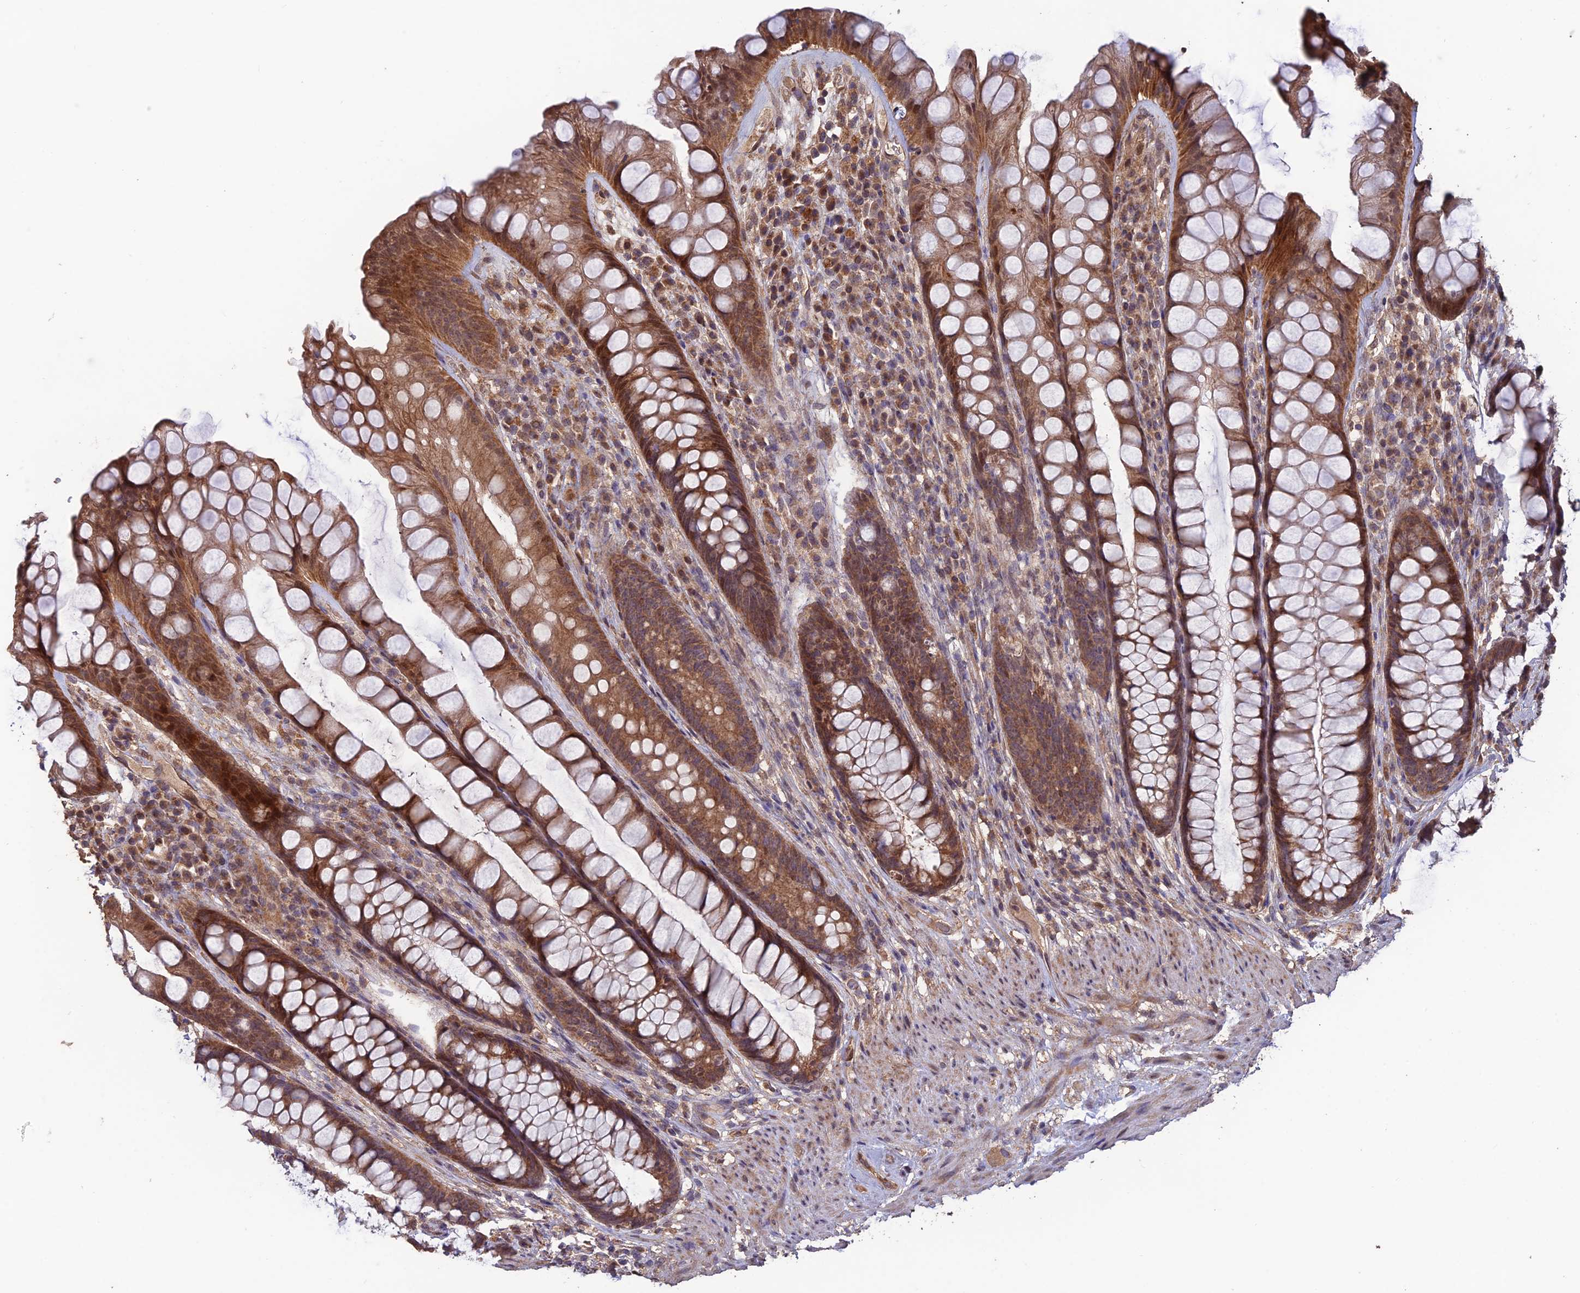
{"staining": {"intensity": "moderate", "quantity": ">75%", "location": "cytoplasmic/membranous"}, "tissue": "rectum", "cell_type": "Glandular cells", "image_type": "normal", "snomed": [{"axis": "morphology", "description": "Normal tissue, NOS"}, {"axis": "topography", "description": "Rectum"}], "caption": "An immunohistochemistry (IHC) histopathology image of unremarkable tissue is shown. Protein staining in brown shows moderate cytoplasmic/membranous positivity in rectum within glandular cells.", "gene": "SHISA5", "patient": {"sex": "male", "age": 74}}